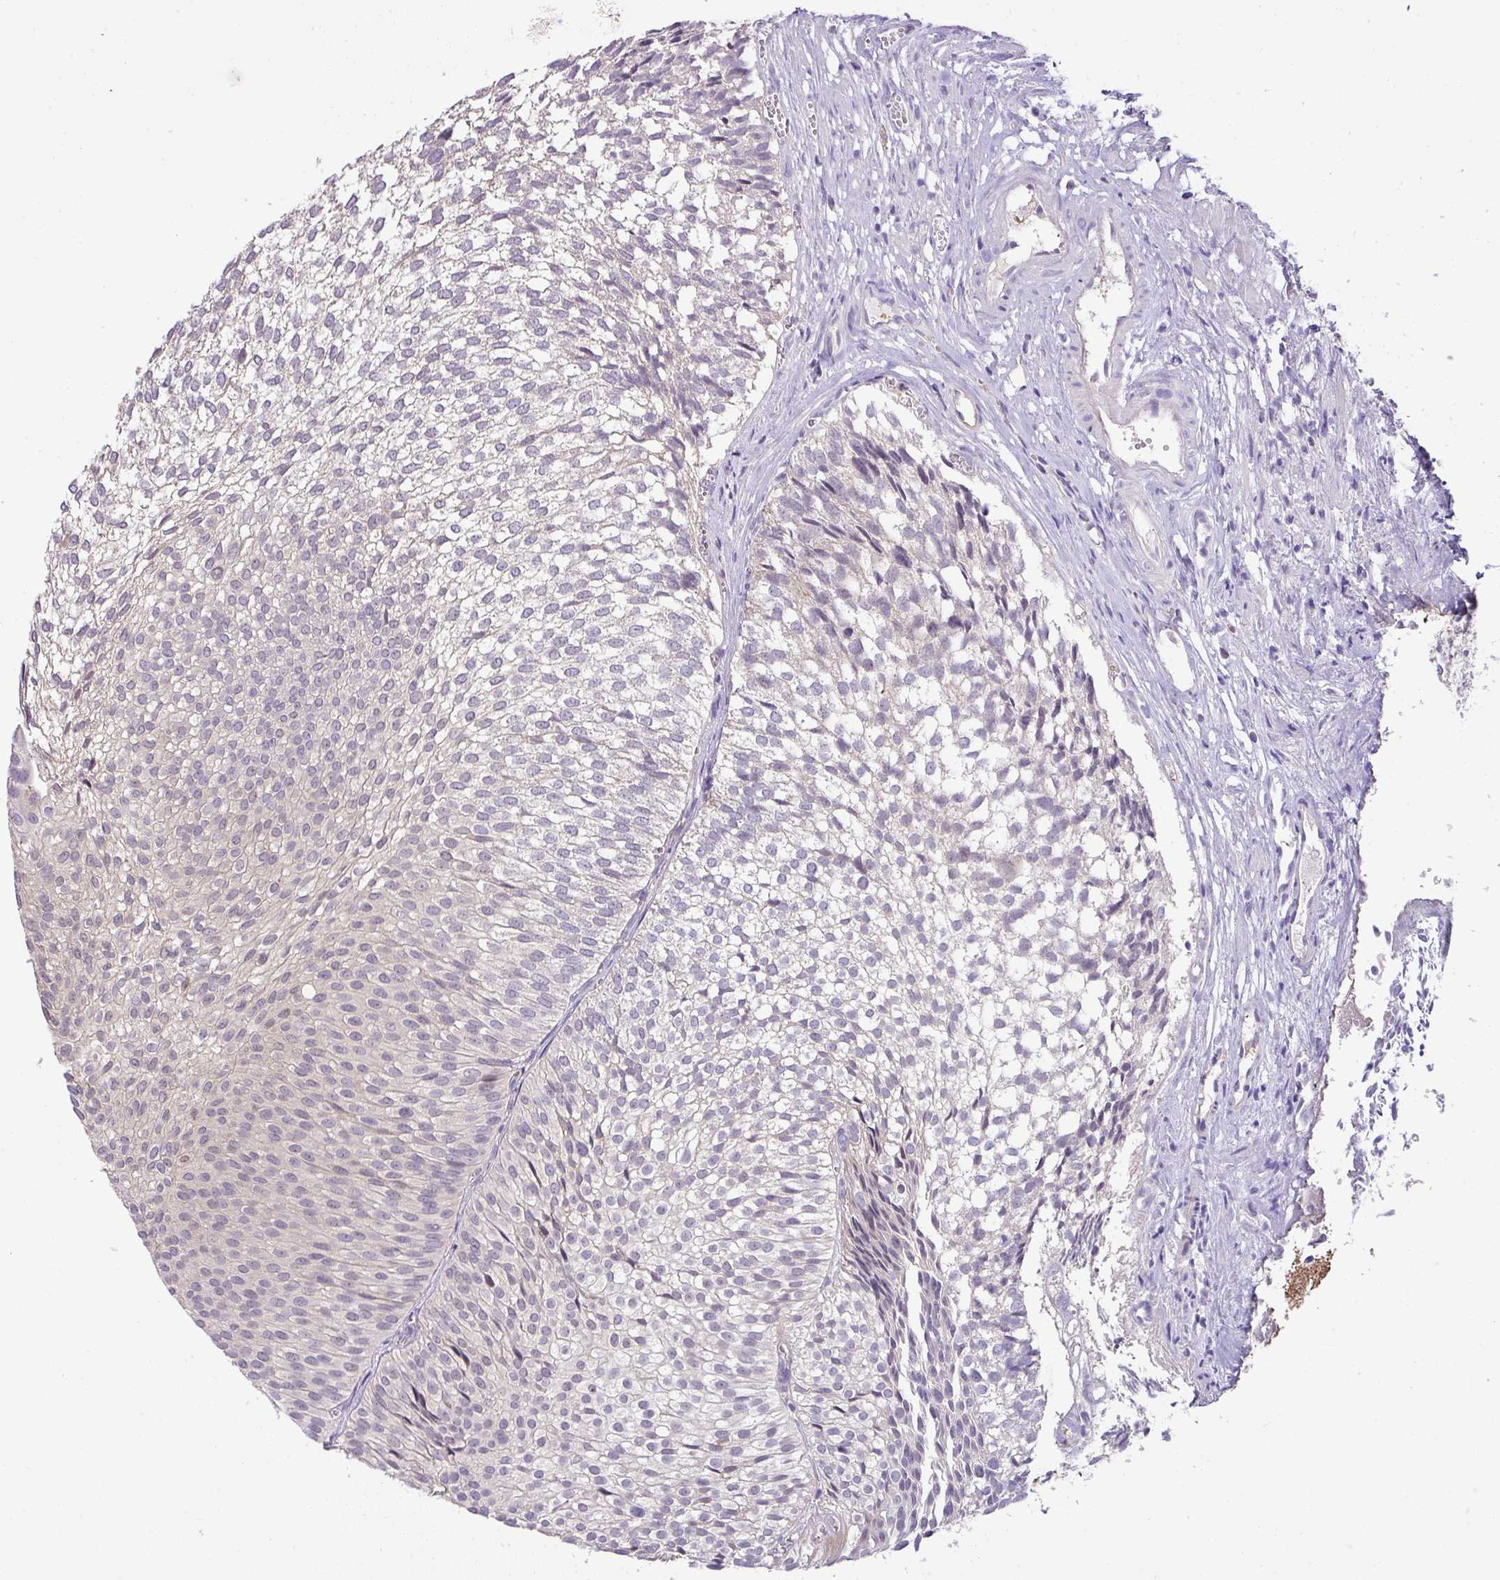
{"staining": {"intensity": "negative", "quantity": "none", "location": "none"}, "tissue": "urothelial cancer", "cell_type": "Tumor cells", "image_type": "cancer", "snomed": [{"axis": "morphology", "description": "Urothelial carcinoma, Low grade"}, {"axis": "topography", "description": "Urinary bladder"}], "caption": "The image shows no staining of tumor cells in urothelial carcinoma (low-grade).", "gene": "HOXC13", "patient": {"sex": "male", "age": 91}}